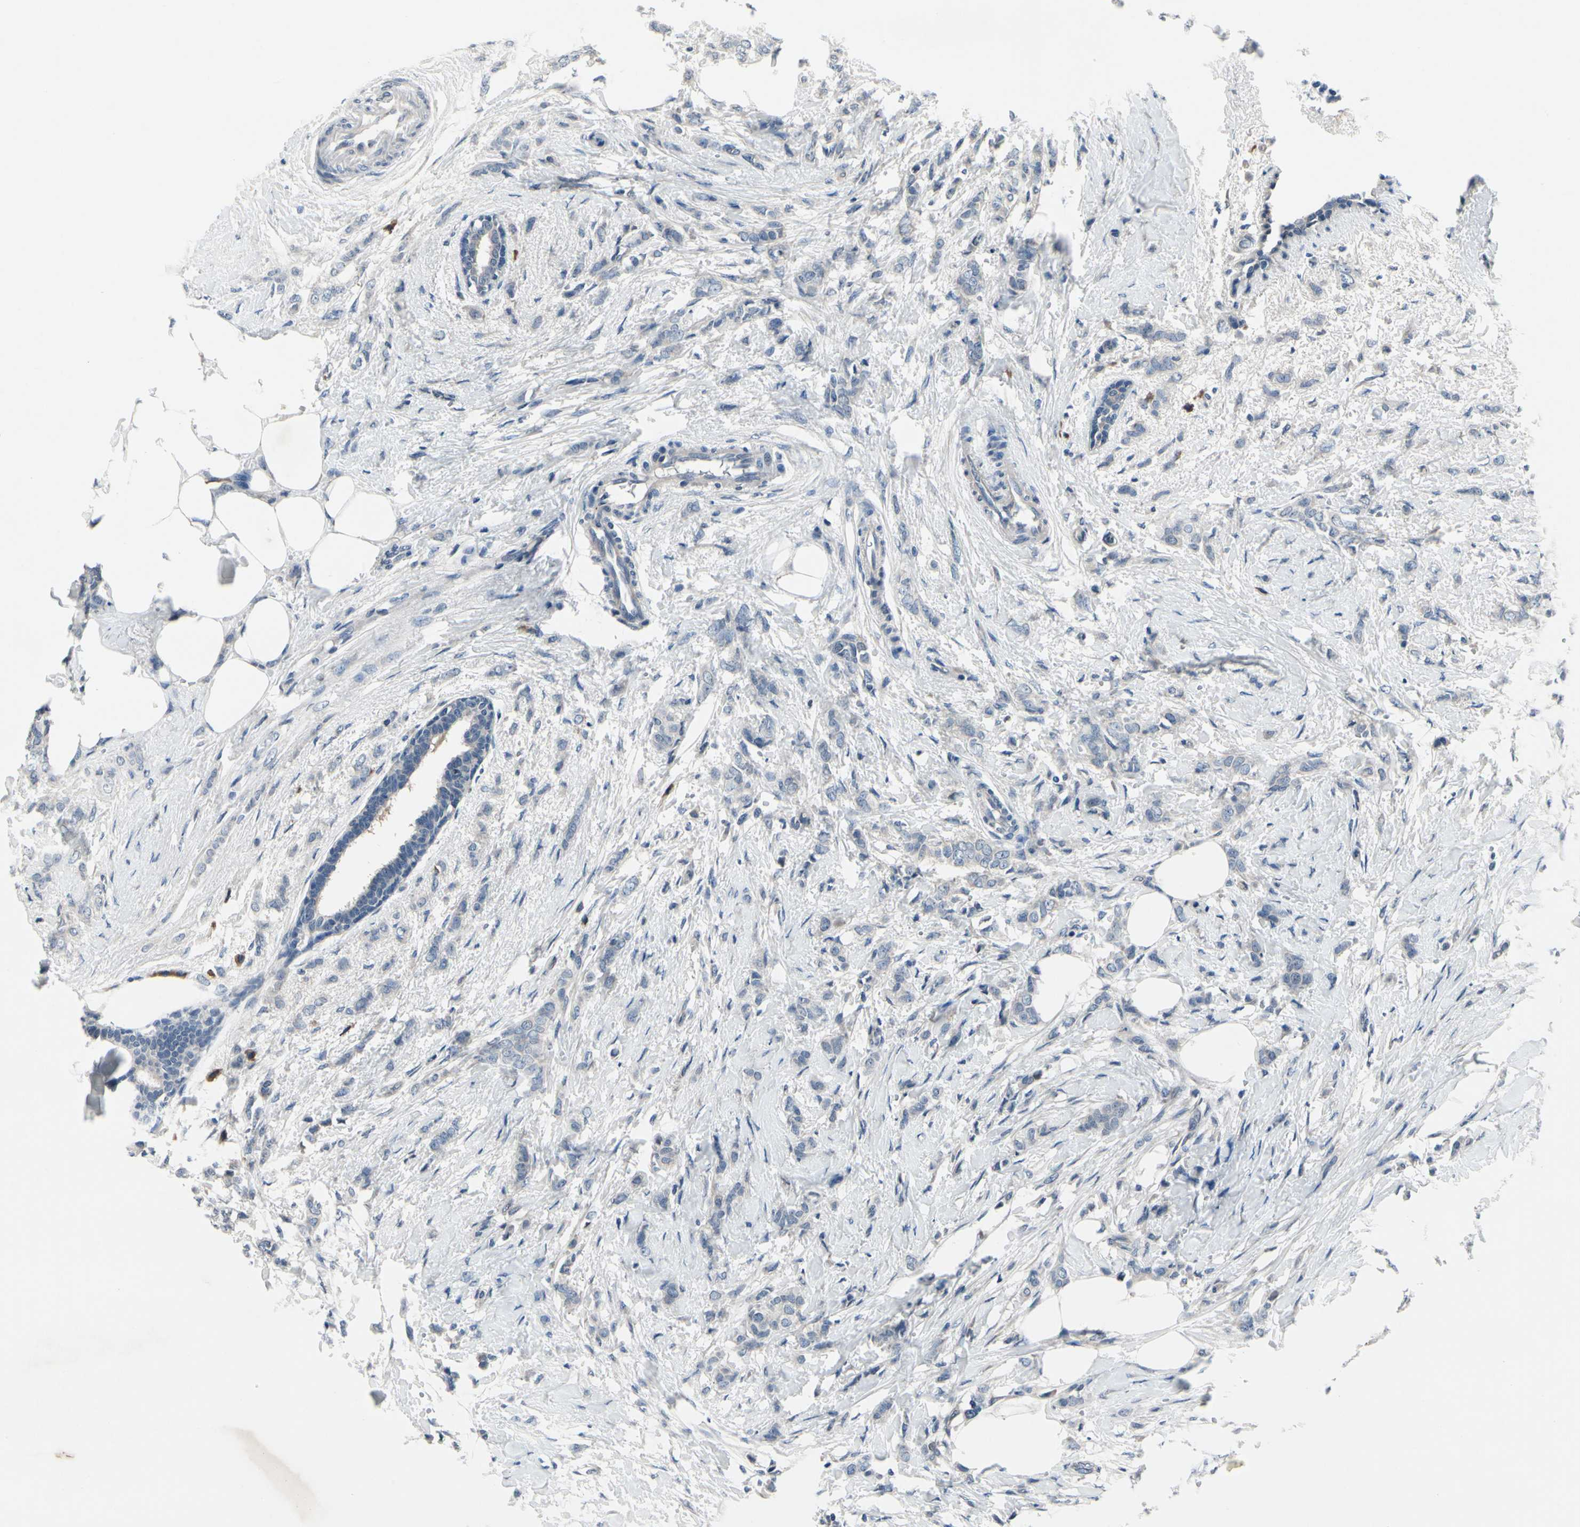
{"staining": {"intensity": "negative", "quantity": "none", "location": "none"}, "tissue": "breast cancer", "cell_type": "Tumor cells", "image_type": "cancer", "snomed": [{"axis": "morphology", "description": "Lobular carcinoma, in situ"}, {"axis": "morphology", "description": "Lobular carcinoma"}, {"axis": "topography", "description": "Breast"}], "caption": "Tumor cells show no significant protein expression in breast lobular carcinoma in situ.", "gene": "SELENOK", "patient": {"sex": "female", "age": 41}}